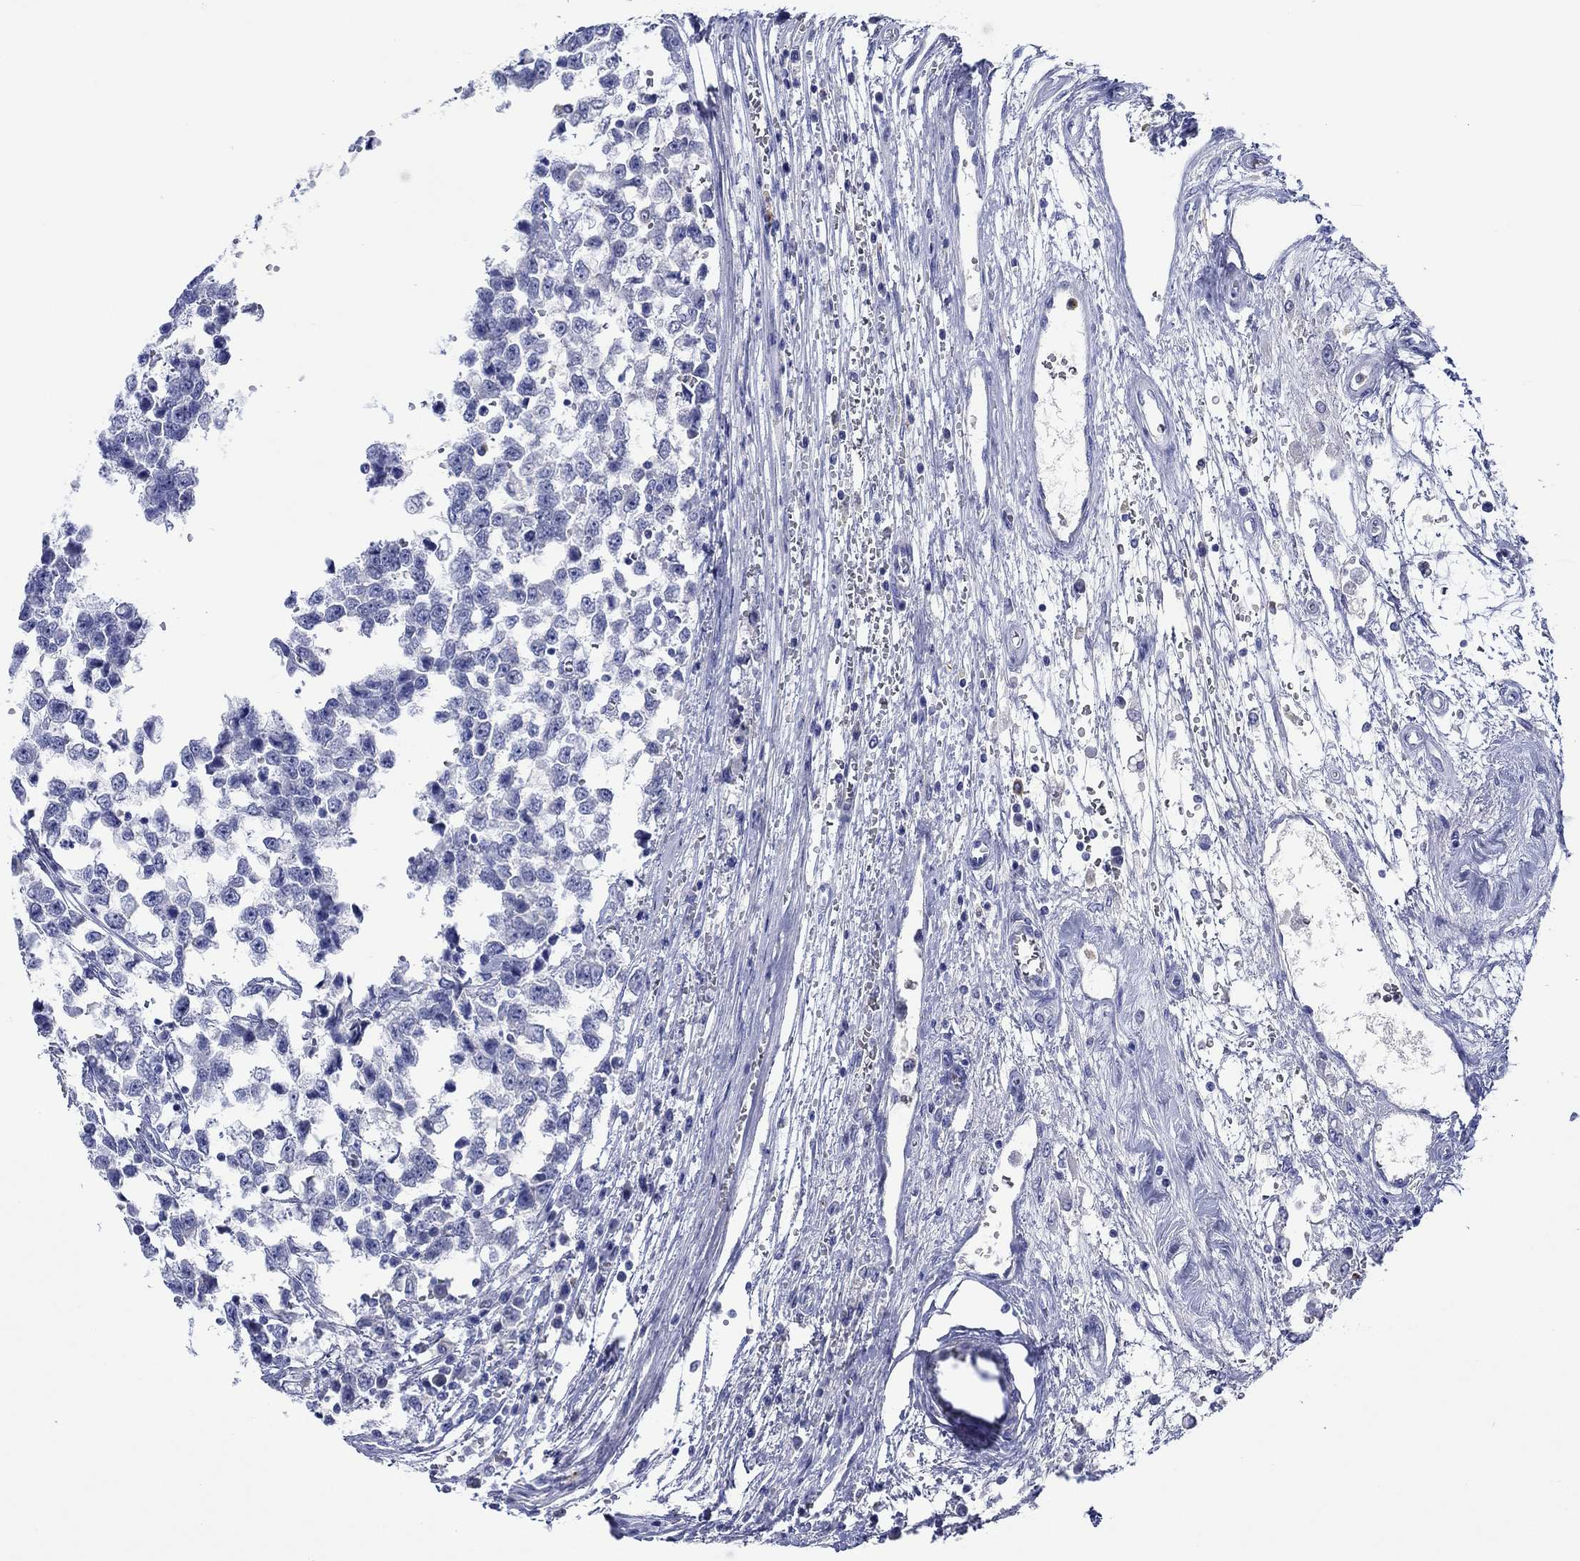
{"staining": {"intensity": "negative", "quantity": "none", "location": "none"}, "tissue": "testis cancer", "cell_type": "Tumor cells", "image_type": "cancer", "snomed": [{"axis": "morphology", "description": "Normal tissue, NOS"}, {"axis": "morphology", "description": "Seminoma, NOS"}, {"axis": "topography", "description": "Testis"}, {"axis": "topography", "description": "Epididymis"}], "caption": "DAB (3,3'-diaminobenzidine) immunohistochemical staining of seminoma (testis) demonstrates no significant staining in tumor cells.", "gene": "EPX", "patient": {"sex": "male", "age": 34}}